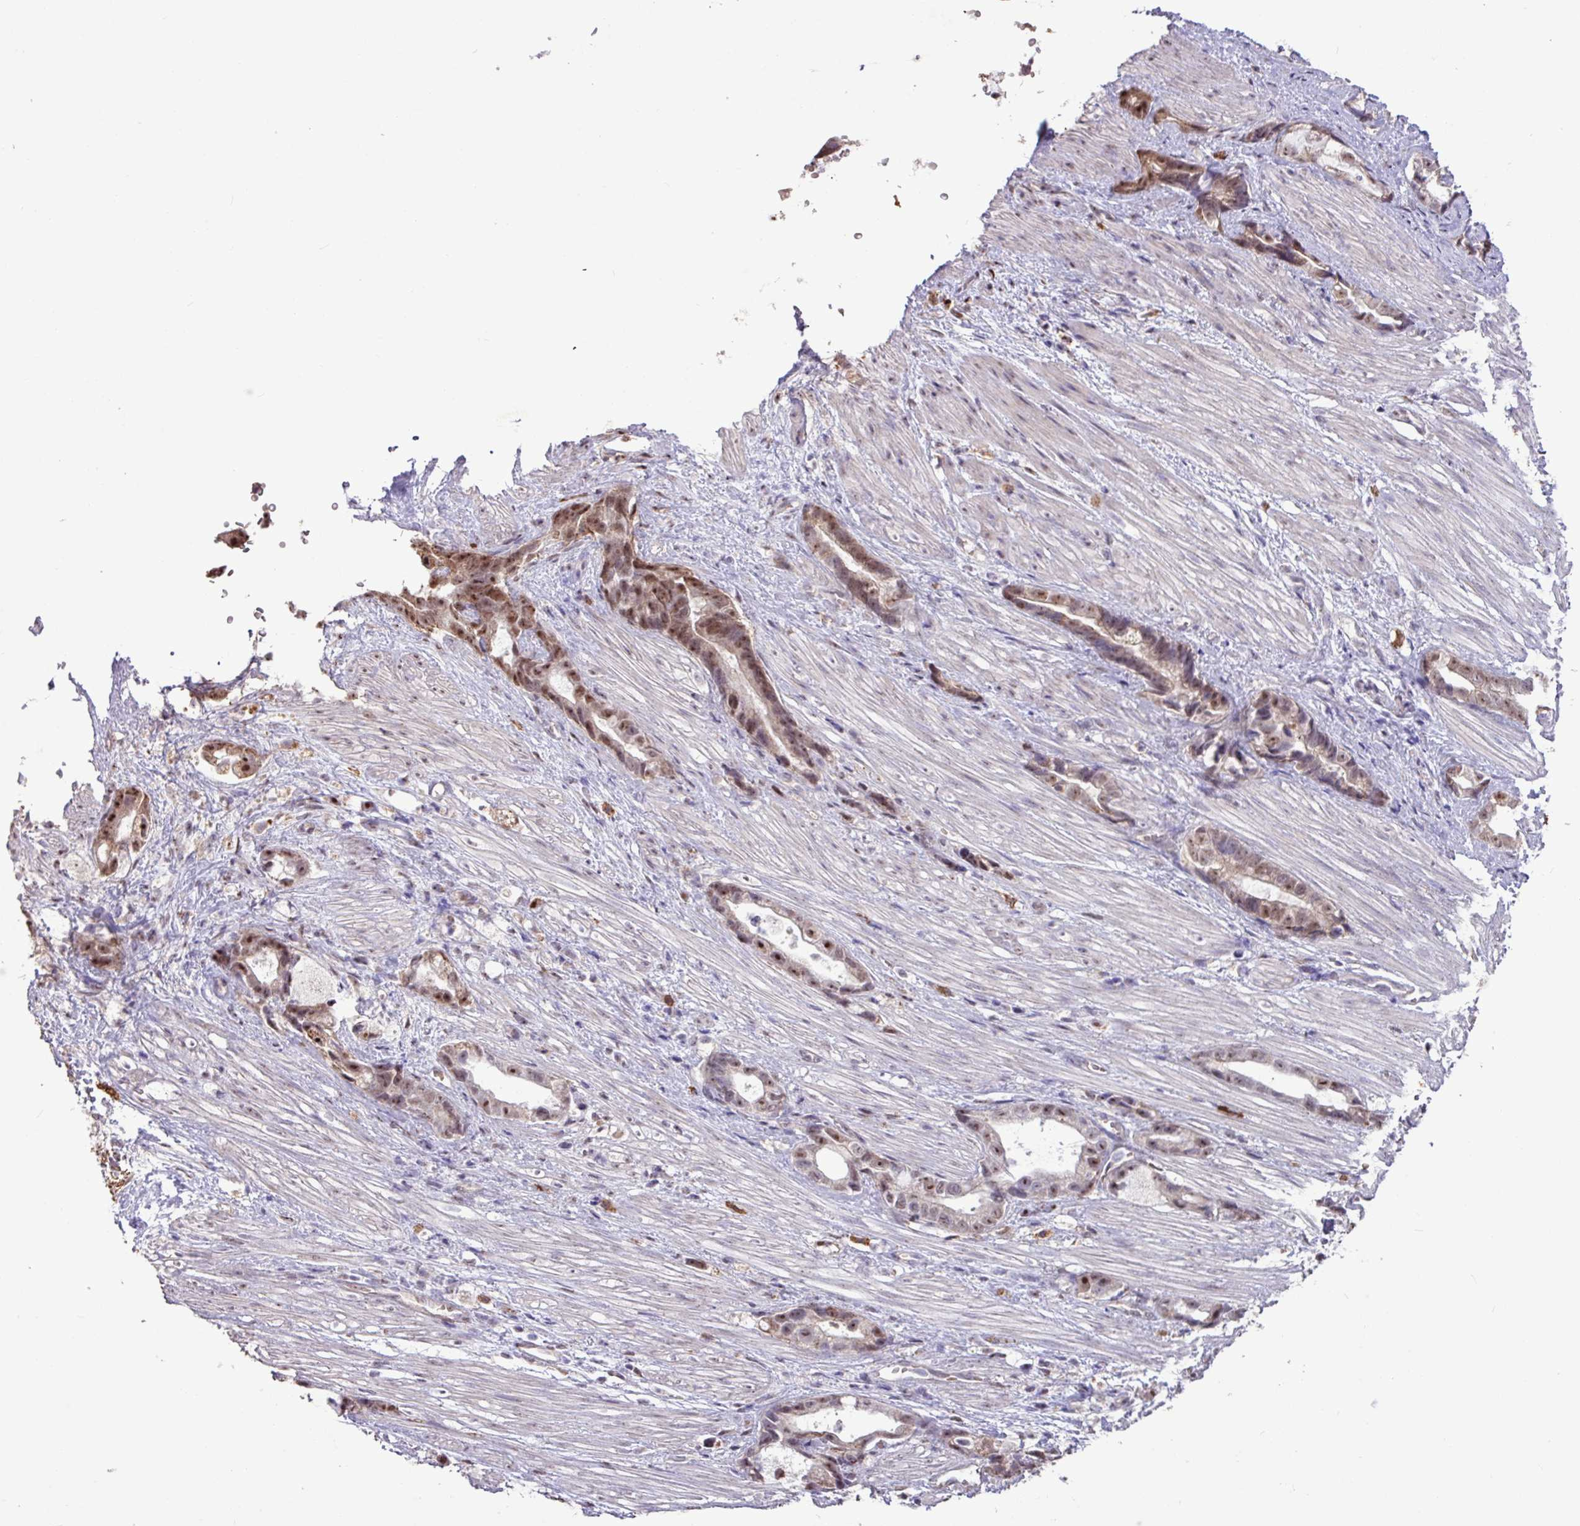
{"staining": {"intensity": "moderate", "quantity": ">75%", "location": "cytoplasmic/membranous,nuclear"}, "tissue": "stomach cancer", "cell_type": "Tumor cells", "image_type": "cancer", "snomed": [{"axis": "morphology", "description": "Adenocarcinoma, NOS"}, {"axis": "topography", "description": "Stomach"}], "caption": "Stomach cancer was stained to show a protein in brown. There is medium levels of moderate cytoplasmic/membranous and nuclear staining in approximately >75% of tumor cells.", "gene": "L3MBTL3", "patient": {"sex": "male", "age": 55}}